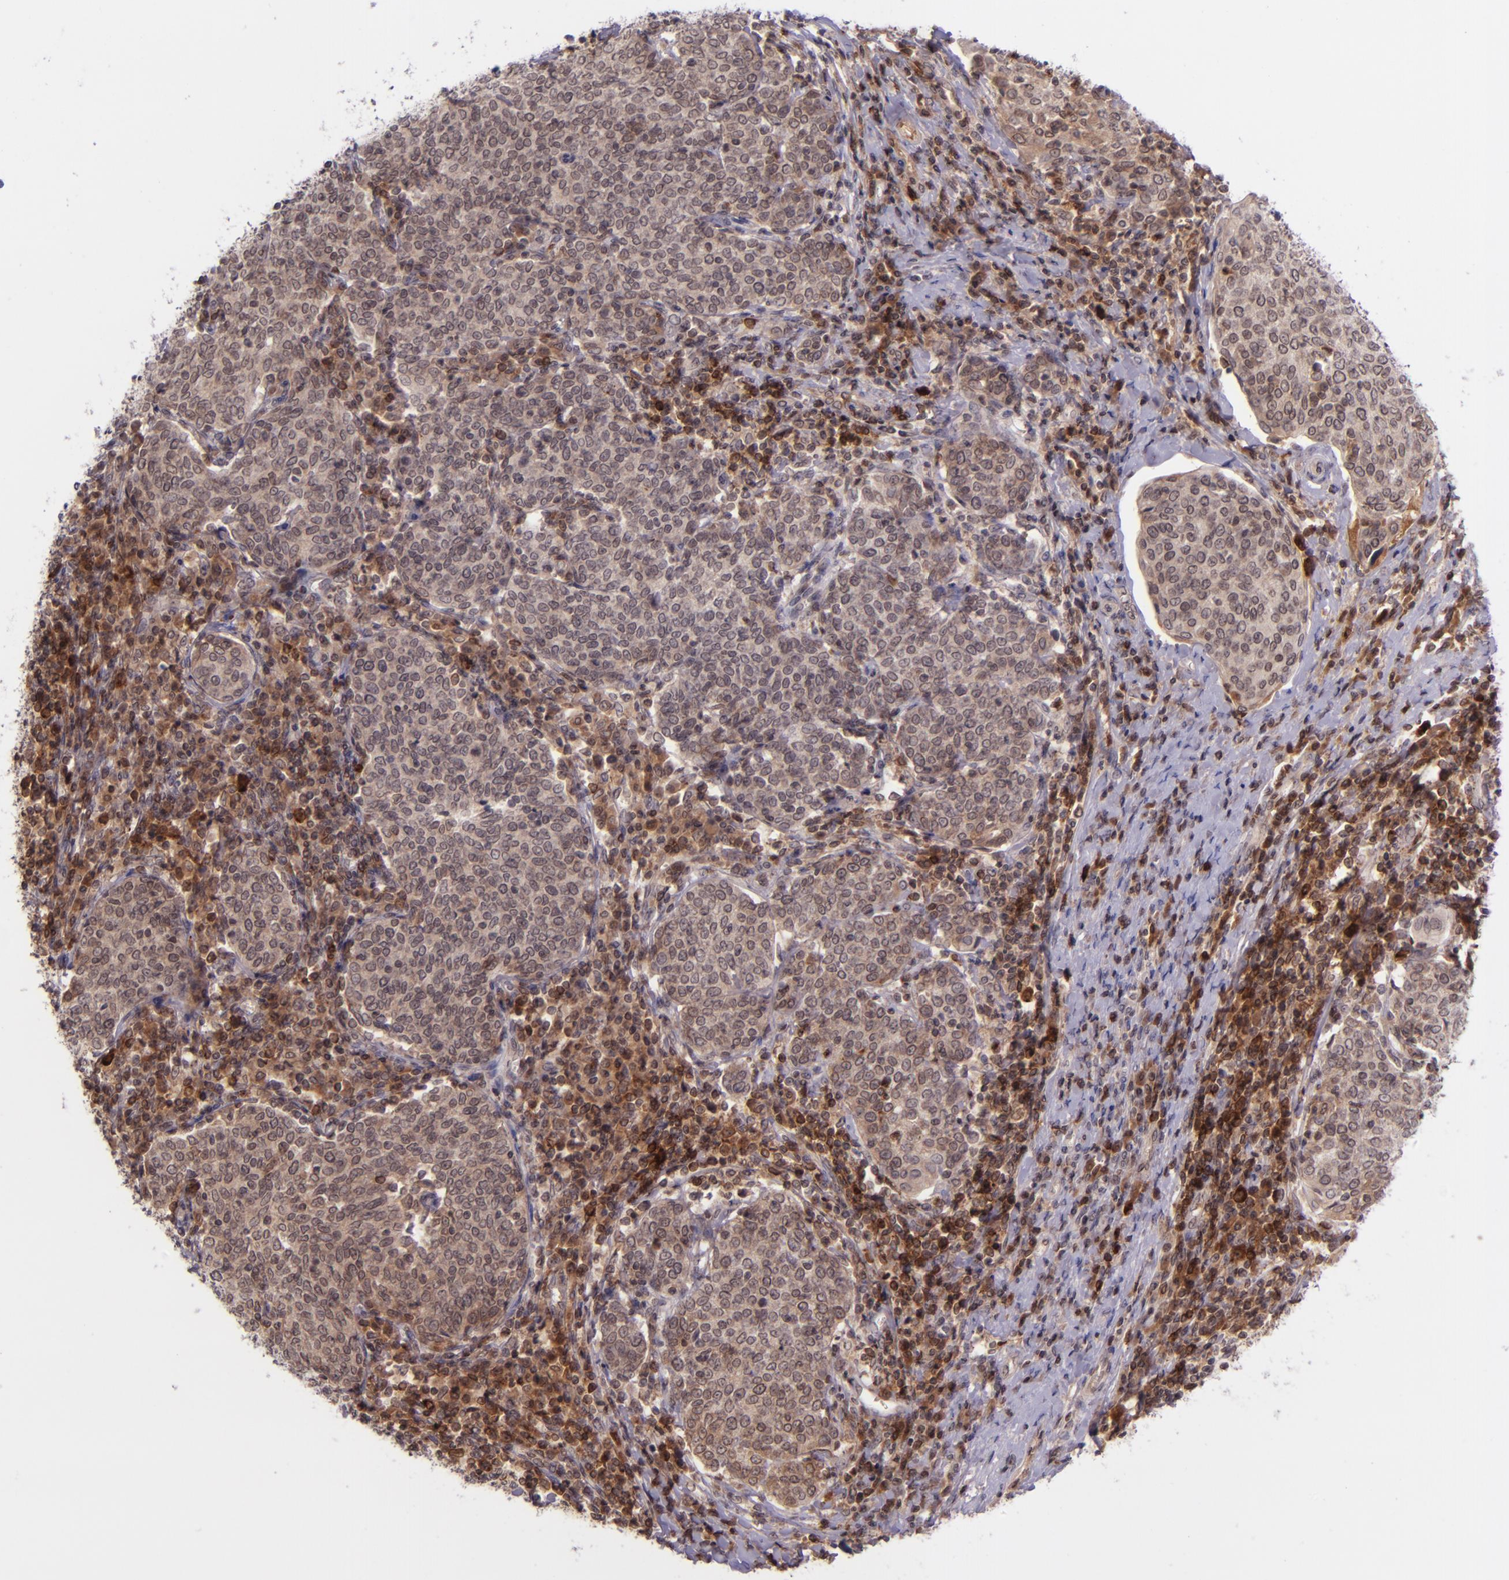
{"staining": {"intensity": "moderate", "quantity": ">75%", "location": "cytoplasmic/membranous"}, "tissue": "cervical cancer", "cell_type": "Tumor cells", "image_type": "cancer", "snomed": [{"axis": "morphology", "description": "Squamous cell carcinoma, NOS"}, {"axis": "topography", "description": "Cervix"}], "caption": "A photomicrograph of human cervical cancer stained for a protein demonstrates moderate cytoplasmic/membranous brown staining in tumor cells.", "gene": "SELL", "patient": {"sex": "female", "age": 40}}